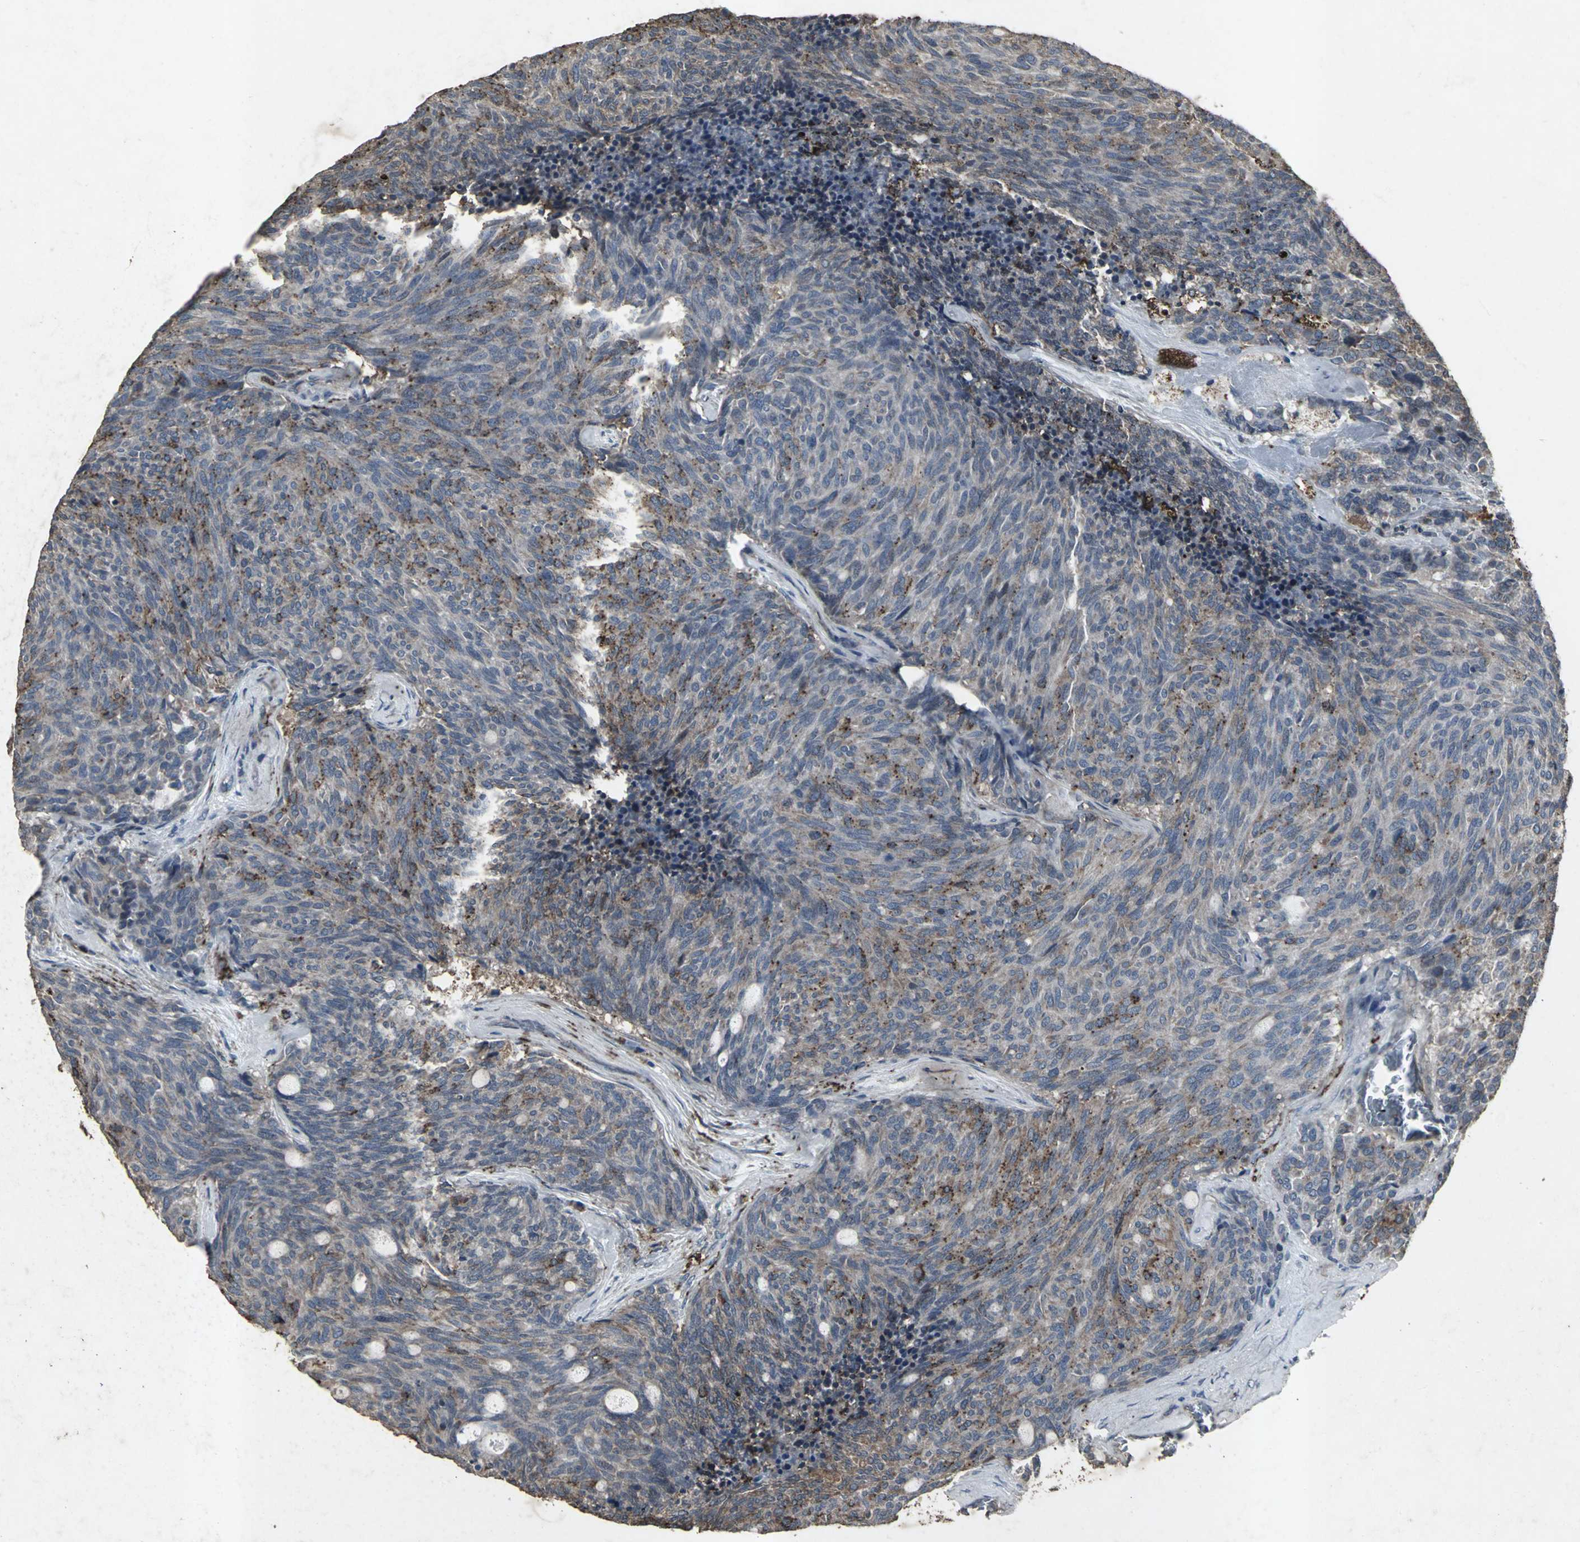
{"staining": {"intensity": "strong", "quantity": "25%-75%", "location": "cytoplasmic/membranous"}, "tissue": "carcinoid", "cell_type": "Tumor cells", "image_type": "cancer", "snomed": [{"axis": "morphology", "description": "Carcinoid, malignant, NOS"}, {"axis": "topography", "description": "Pancreas"}], "caption": "Carcinoid was stained to show a protein in brown. There is high levels of strong cytoplasmic/membranous staining in approximately 25%-75% of tumor cells.", "gene": "CCR9", "patient": {"sex": "female", "age": 54}}